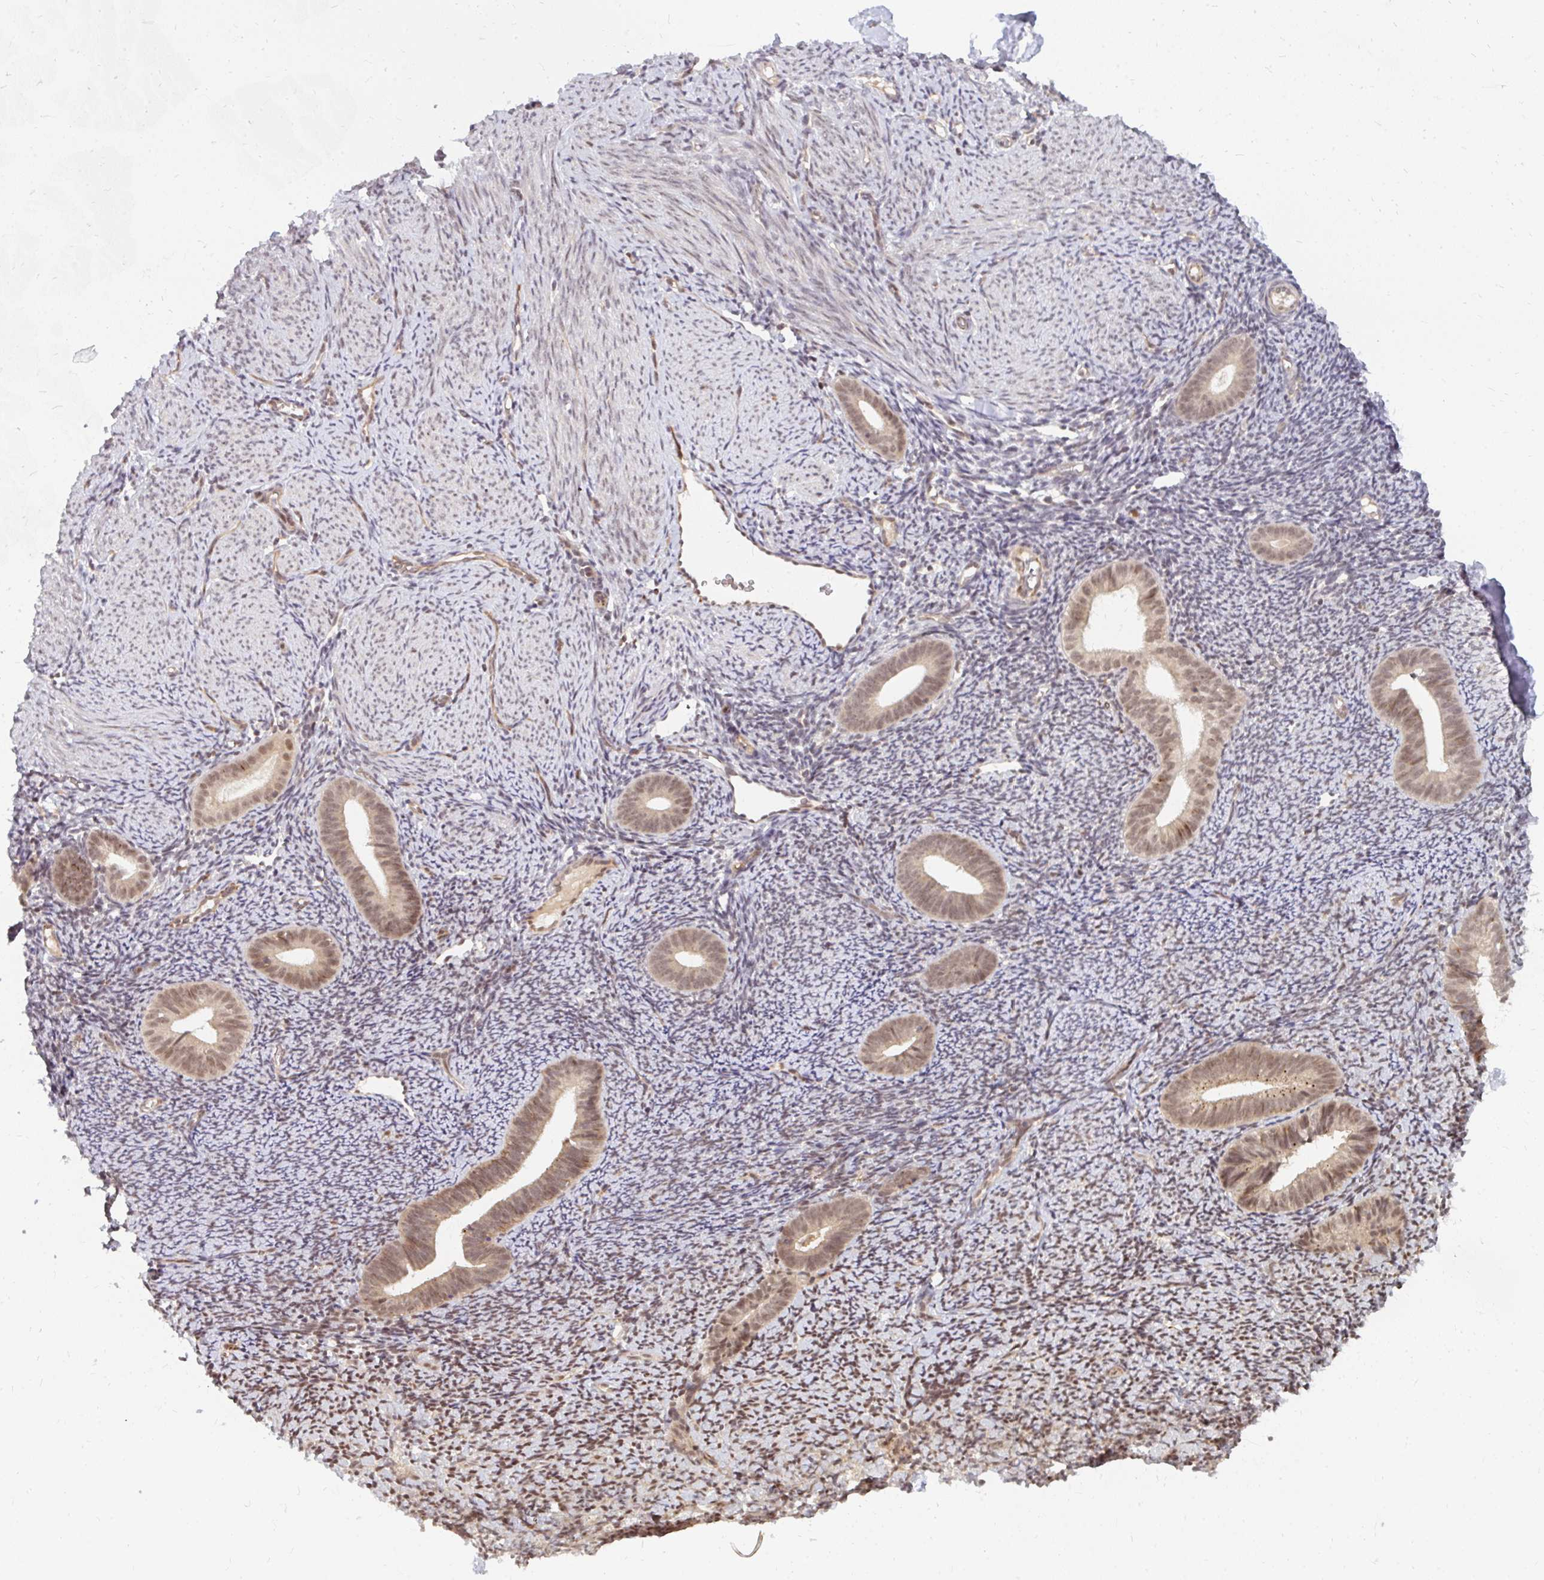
{"staining": {"intensity": "moderate", "quantity": "<25%", "location": "cytoplasmic/membranous,nuclear"}, "tissue": "endometrium", "cell_type": "Cells in endometrial stroma", "image_type": "normal", "snomed": [{"axis": "morphology", "description": "Normal tissue, NOS"}, {"axis": "topography", "description": "Endometrium"}], "caption": "This micrograph displays immunohistochemistry staining of unremarkable human endometrium, with low moderate cytoplasmic/membranous,nuclear staining in about <25% of cells in endometrial stroma.", "gene": "GTF3C6", "patient": {"sex": "female", "age": 39}}